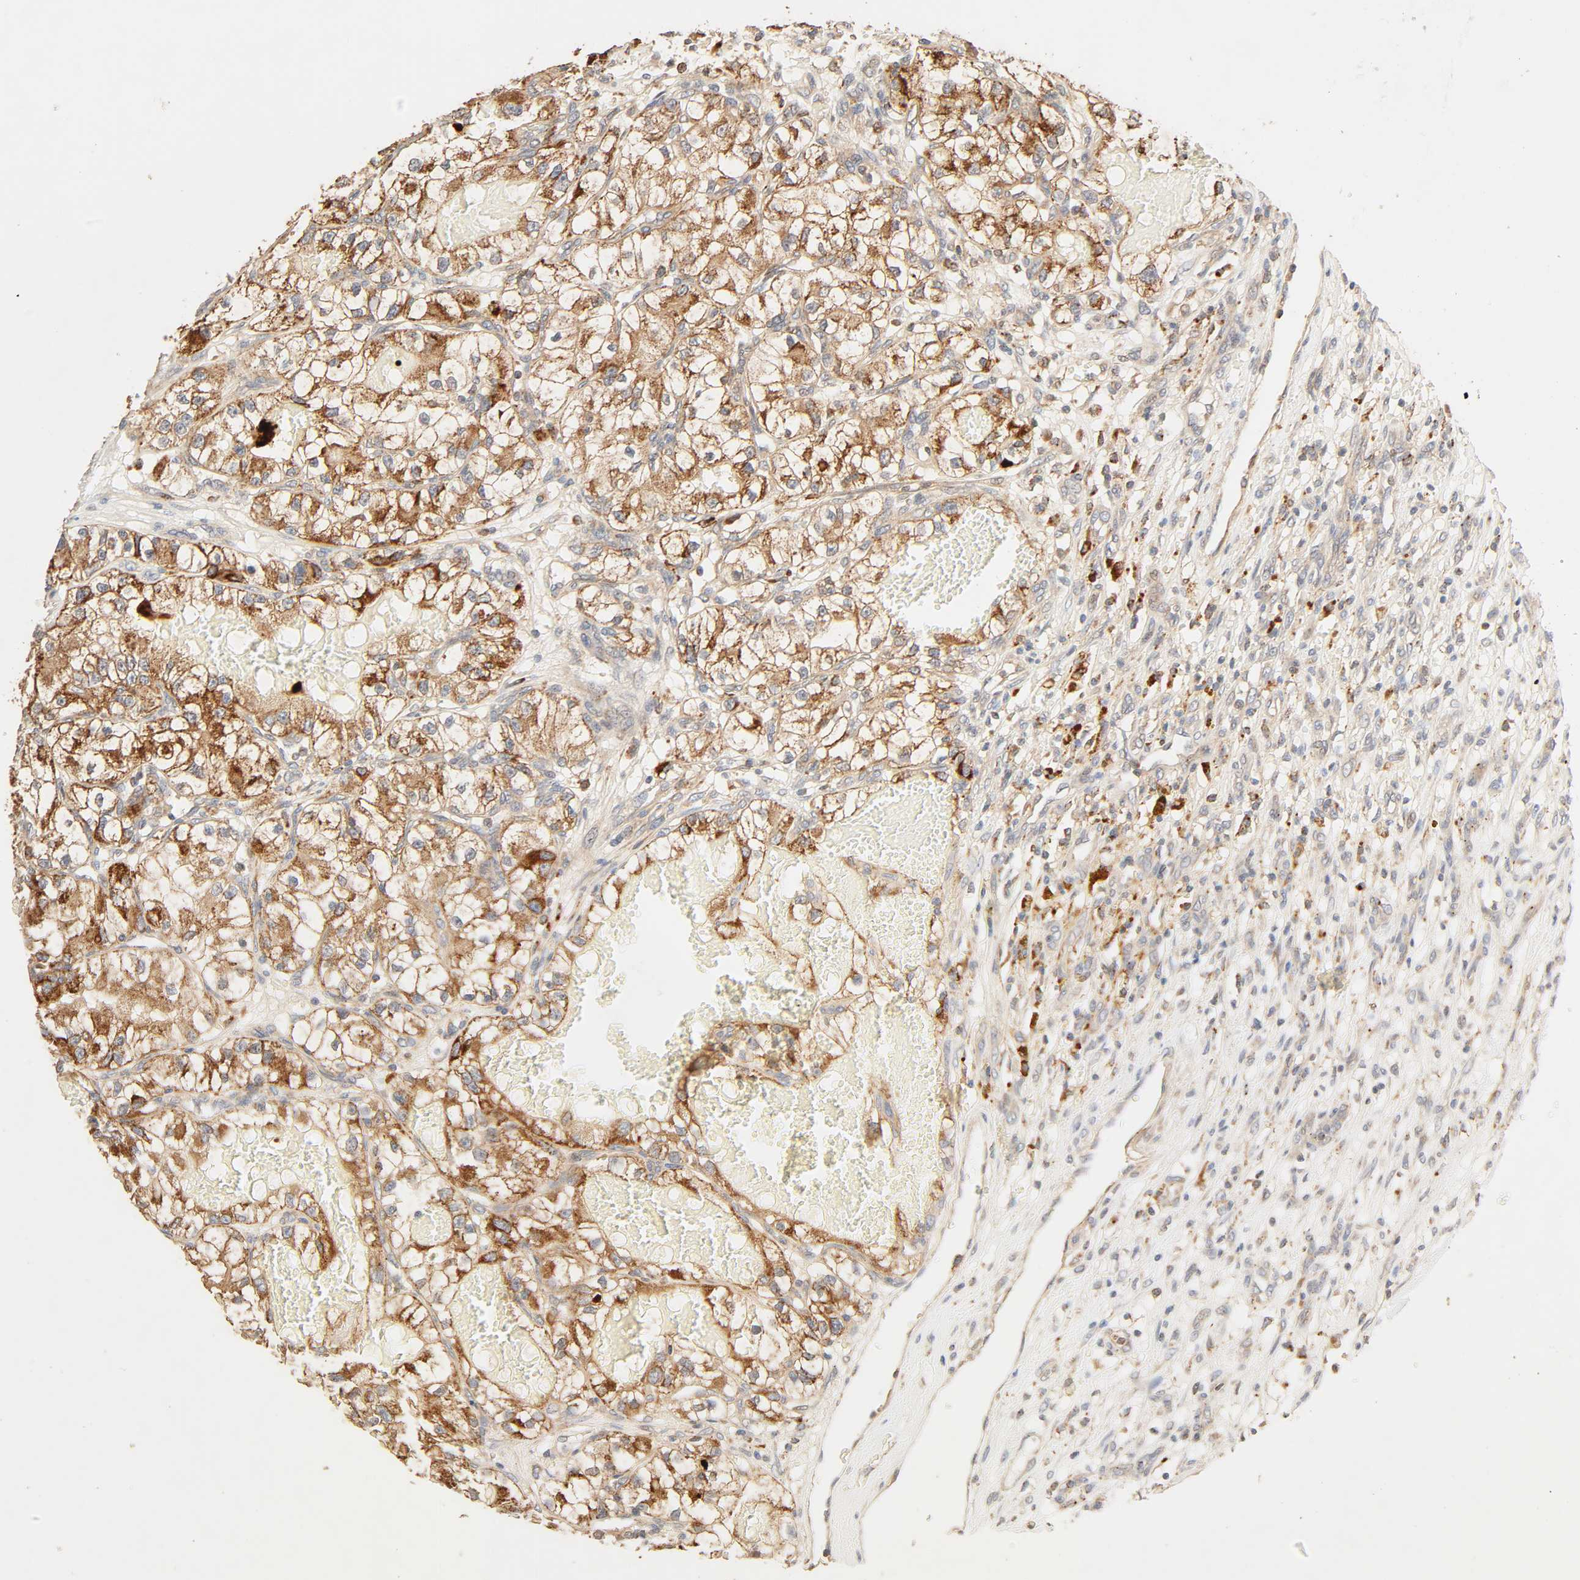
{"staining": {"intensity": "strong", "quantity": ">75%", "location": "cytoplasmic/membranous"}, "tissue": "renal cancer", "cell_type": "Tumor cells", "image_type": "cancer", "snomed": [{"axis": "morphology", "description": "Adenocarcinoma, NOS"}, {"axis": "topography", "description": "Kidney"}], "caption": "High-power microscopy captured an immunohistochemistry (IHC) micrograph of renal cancer (adenocarcinoma), revealing strong cytoplasmic/membranous positivity in about >75% of tumor cells.", "gene": "MAPK6", "patient": {"sex": "female", "age": 57}}